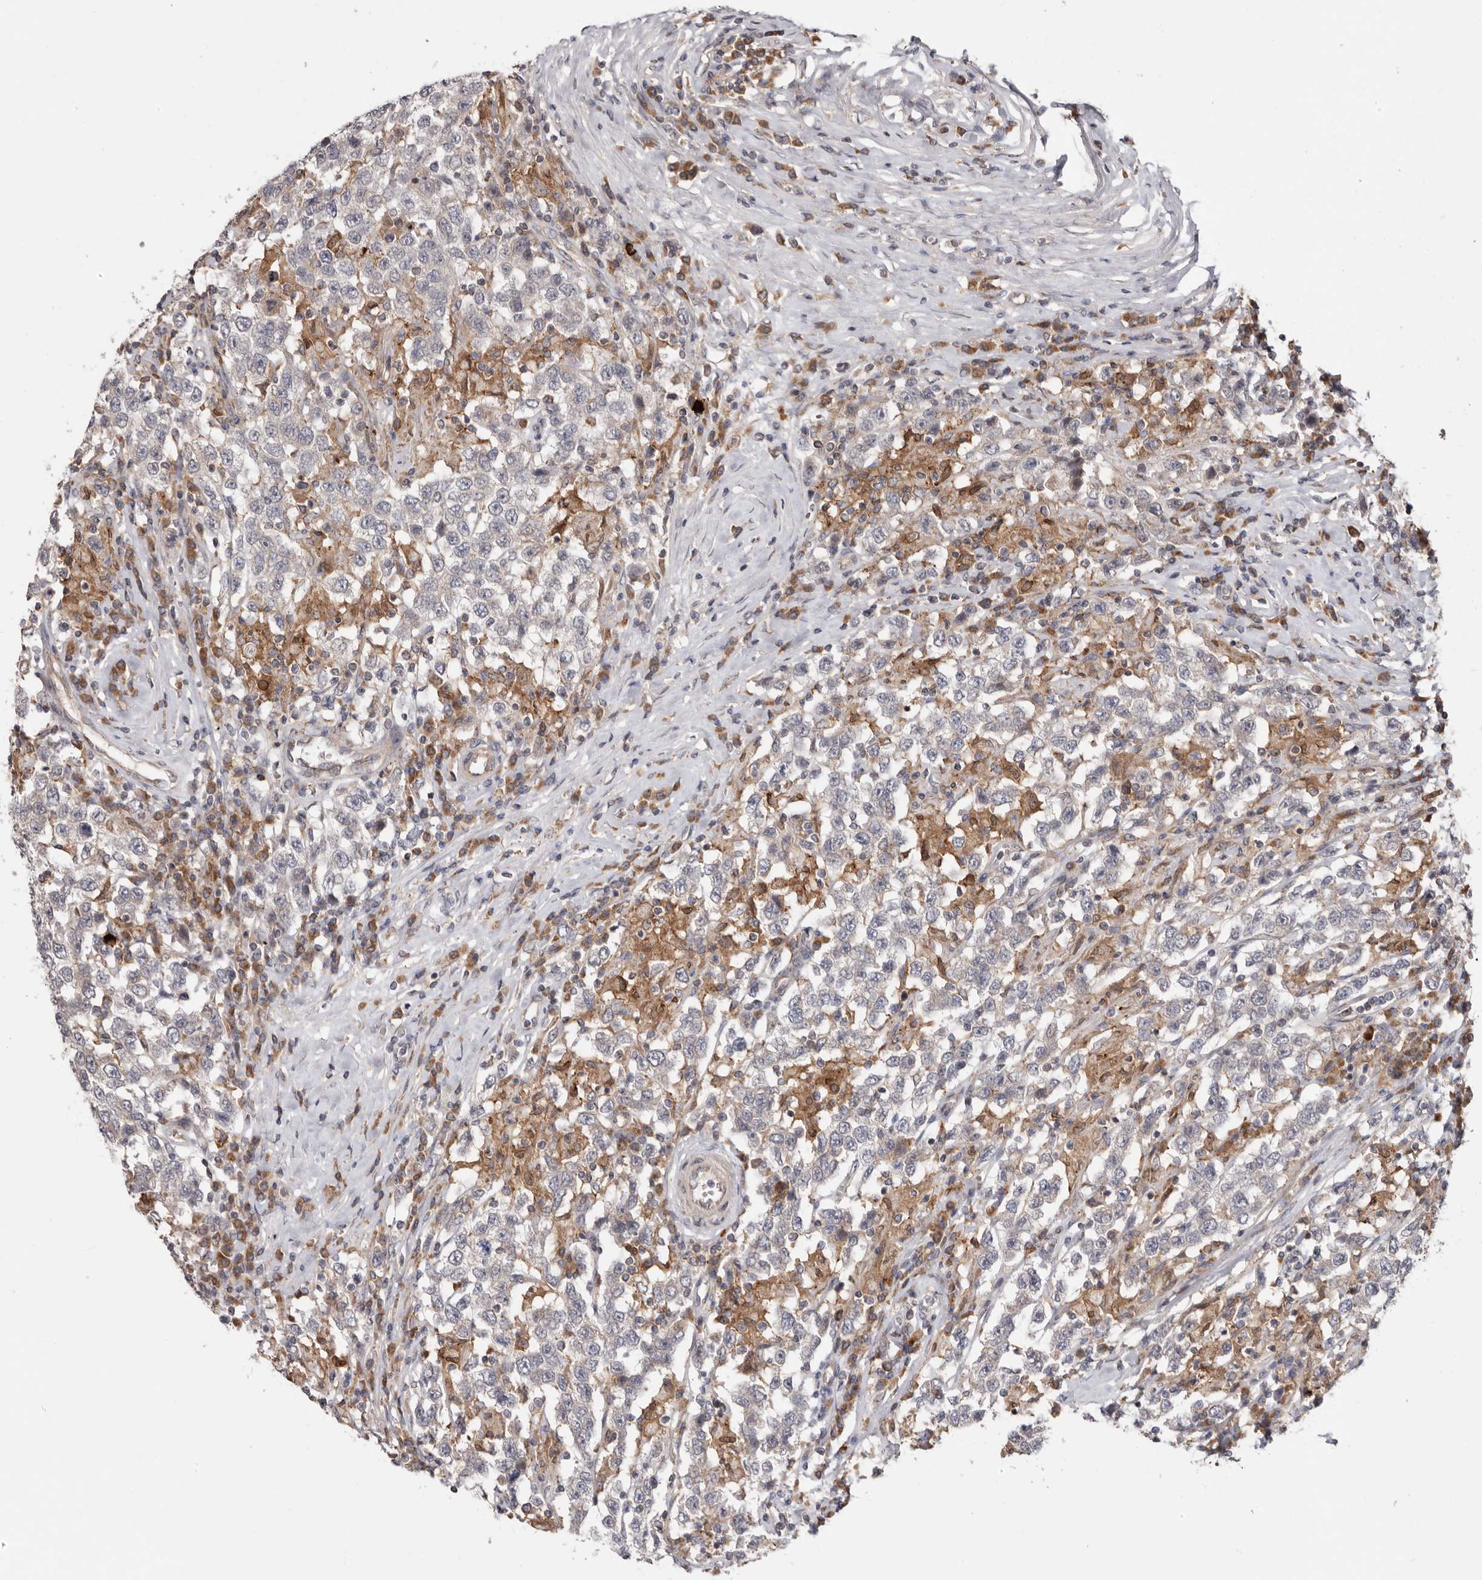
{"staining": {"intensity": "negative", "quantity": "none", "location": "none"}, "tissue": "testis cancer", "cell_type": "Tumor cells", "image_type": "cancer", "snomed": [{"axis": "morphology", "description": "Seminoma, NOS"}, {"axis": "topography", "description": "Testis"}], "caption": "Image shows no protein expression in tumor cells of testis cancer (seminoma) tissue.", "gene": "TMUB1", "patient": {"sex": "male", "age": 41}}